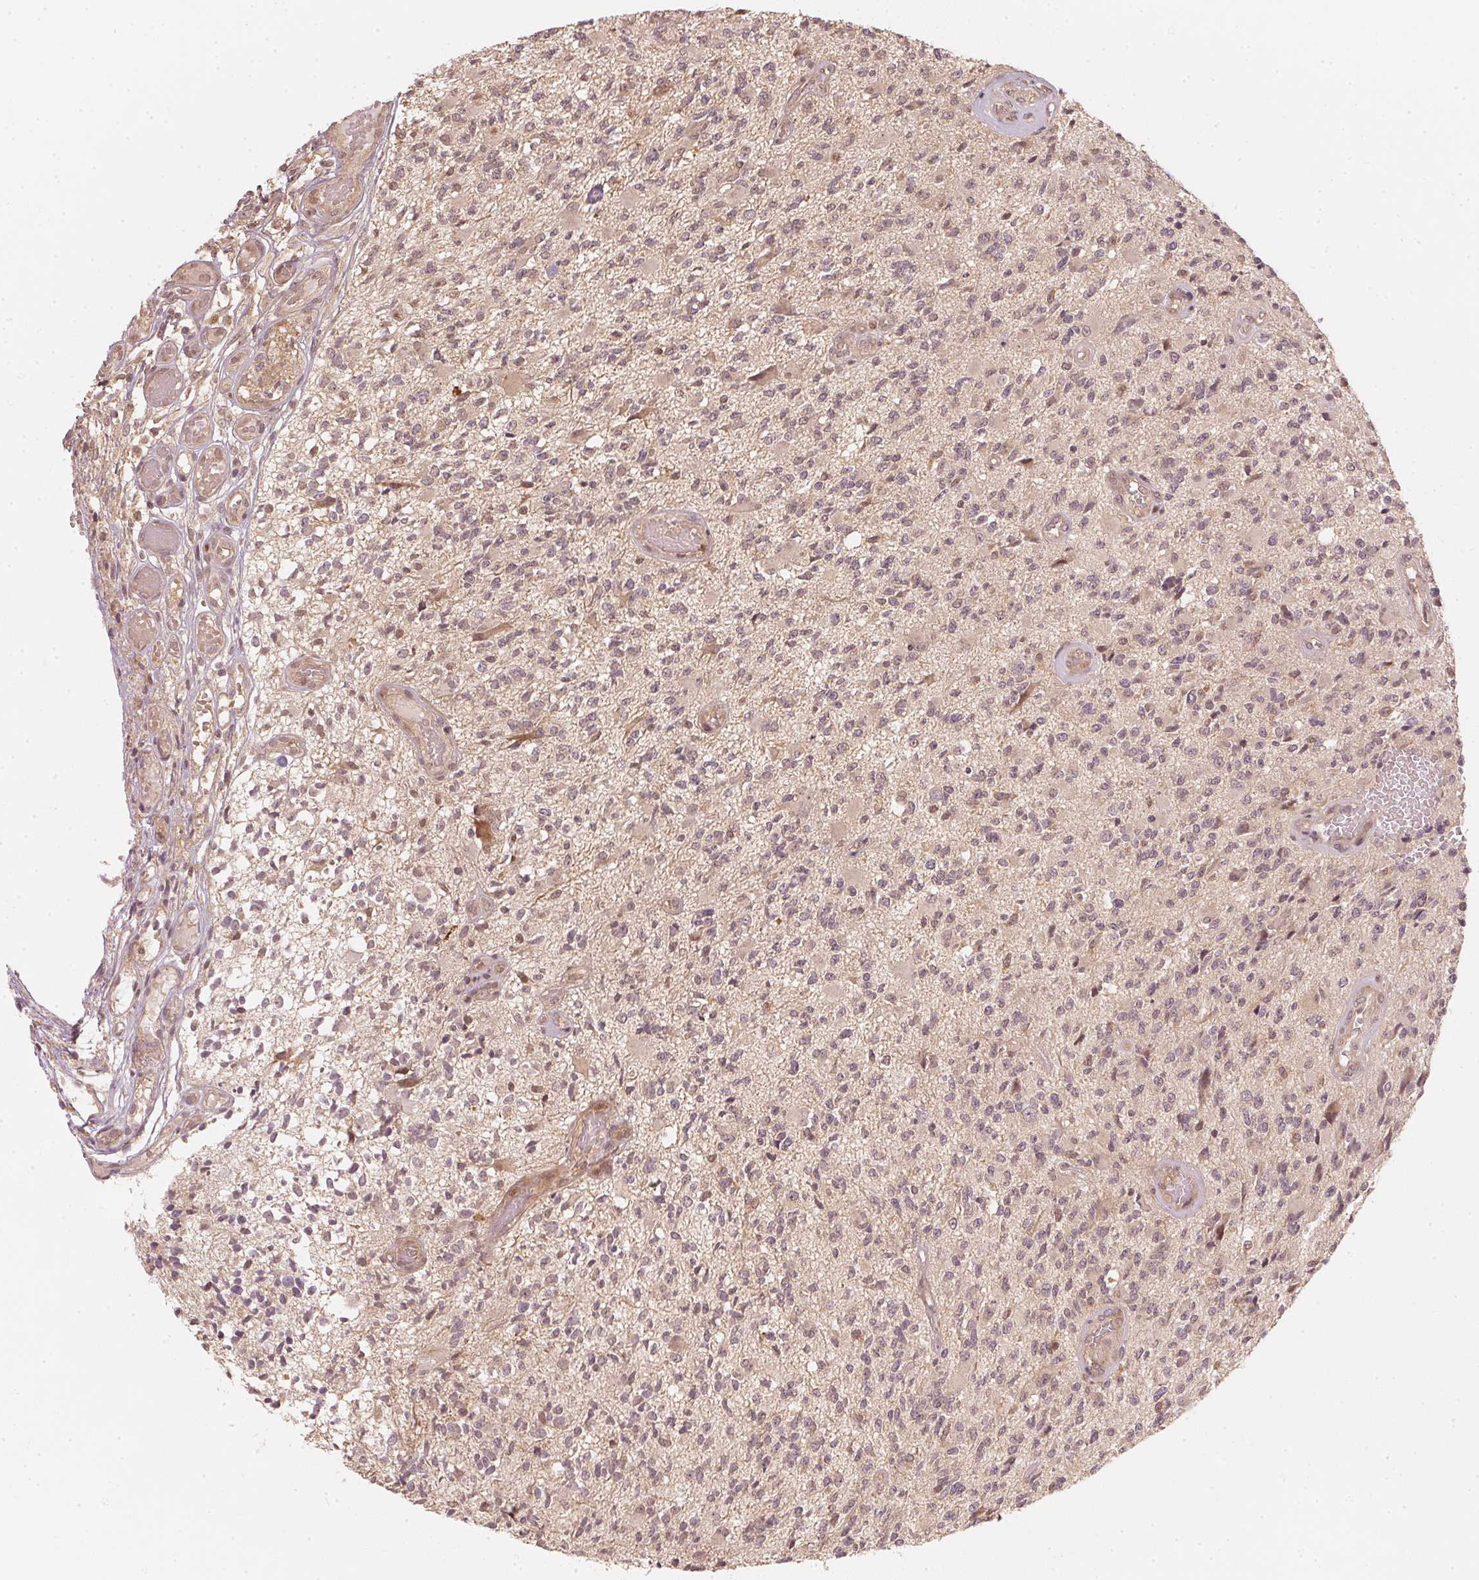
{"staining": {"intensity": "weak", "quantity": ">75%", "location": "cytoplasmic/membranous,nuclear"}, "tissue": "glioma", "cell_type": "Tumor cells", "image_type": "cancer", "snomed": [{"axis": "morphology", "description": "Glioma, malignant, High grade"}, {"axis": "topography", "description": "Brain"}], "caption": "The photomicrograph demonstrates a brown stain indicating the presence of a protein in the cytoplasmic/membranous and nuclear of tumor cells in glioma.", "gene": "UBE2L3", "patient": {"sex": "female", "age": 63}}